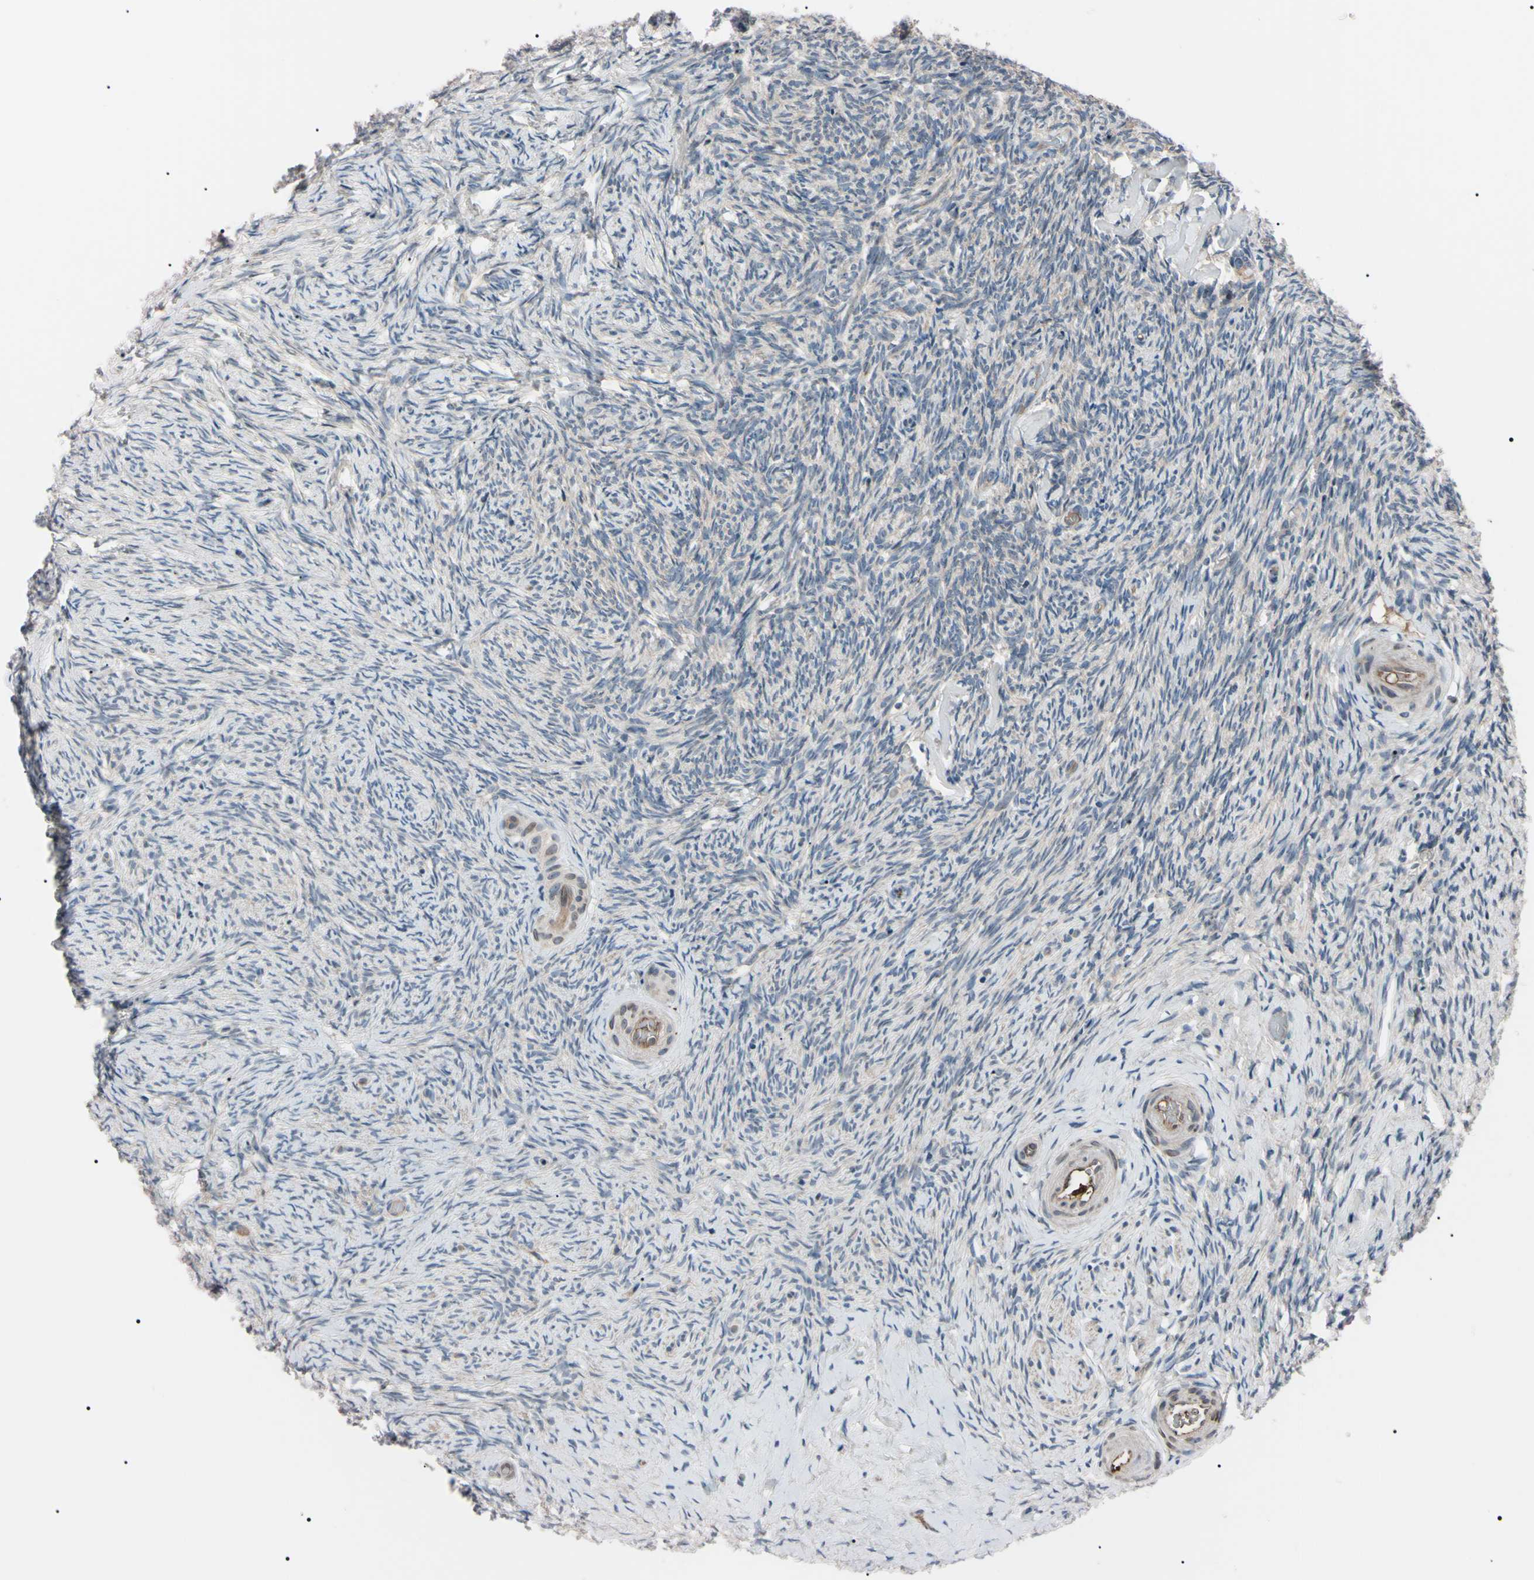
{"staining": {"intensity": "negative", "quantity": "none", "location": "none"}, "tissue": "ovary", "cell_type": "Ovarian stroma cells", "image_type": "normal", "snomed": [{"axis": "morphology", "description": "Normal tissue, NOS"}, {"axis": "topography", "description": "Ovary"}], "caption": "IHC histopathology image of unremarkable ovary: human ovary stained with DAB (3,3'-diaminobenzidine) exhibits no significant protein positivity in ovarian stroma cells. The staining was performed using DAB to visualize the protein expression in brown, while the nuclei were stained in blue with hematoxylin (Magnification: 20x).", "gene": "TRAF5", "patient": {"sex": "female", "age": 60}}